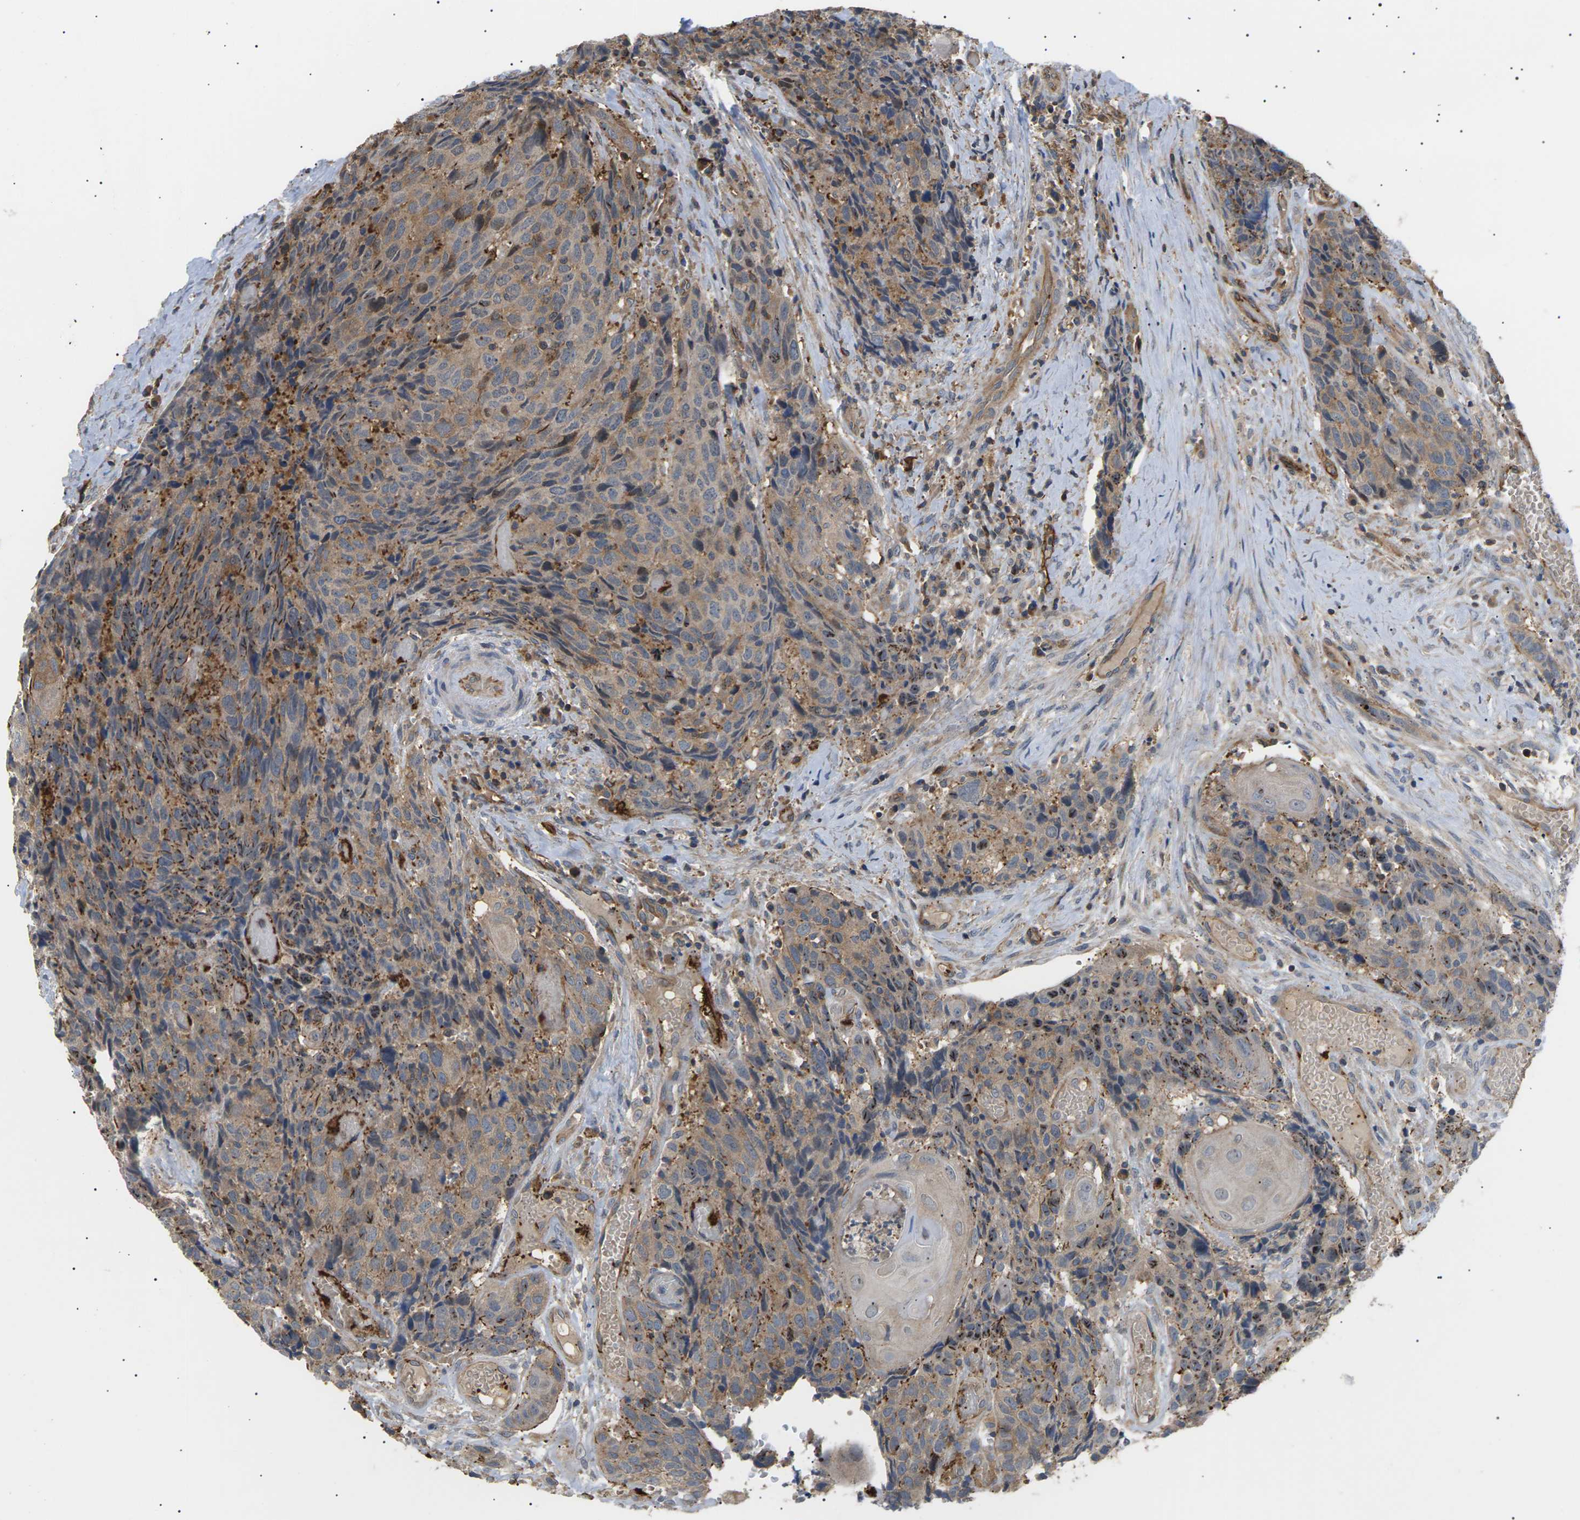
{"staining": {"intensity": "moderate", "quantity": ">75%", "location": "cytoplasmic/membranous,nuclear"}, "tissue": "head and neck cancer", "cell_type": "Tumor cells", "image_type": "cancer", "snomed": [{"axis": "morphology", "description": "Squamous cell carcinoma, NOS"}, {"axis": "topography", "description": "Head-Neck"}], "caption": "Immunohistochemistry staining of head and neck squamous cell carcinoma, which demonstrates medium levels of moderate cytoplasmic/membranous and nuclear expression in approximately >75% of tumor cells indicating moderate cytoplasmic/membranous and nuclear protein expression. The staining was performed using DAB (3,3'-diaminobenzidine) (brown) for protein detection and nuclei were counterstained in hematoxylin (blue).", "gene": "TMTC4", "patient": {"sex": "male", "age": 66}}